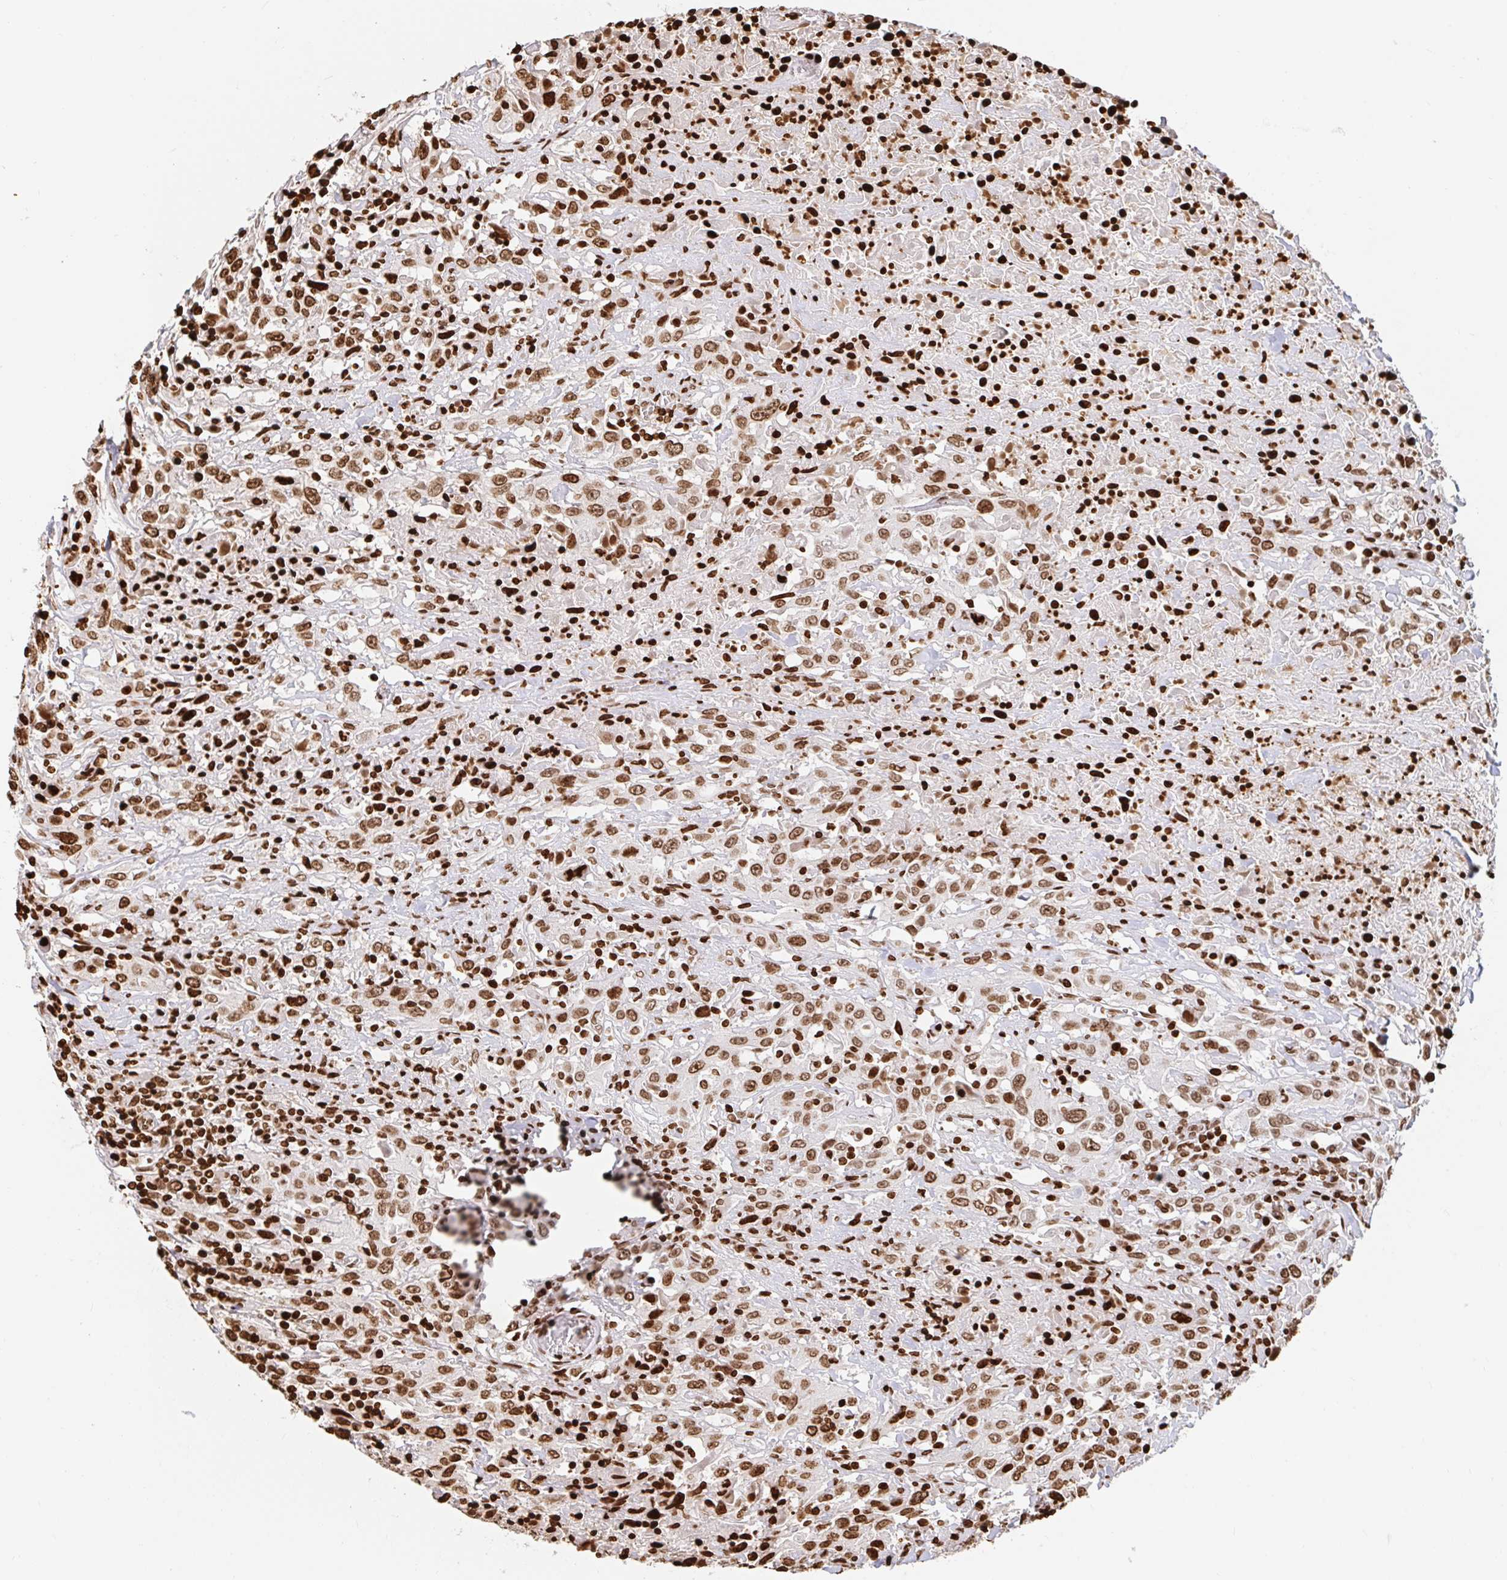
{"staining": {"intensity": "moderate", "quantity": ">75%", "location": "nuclear"}, "tissue": "urothelial cancer", "cell_type": "Tumor cells", "image_type": "cancer", "snomed": [{"axis": "morphology", "description": "Urothelial carcinoma, High grade"}, {"axis": "topography", "description": "Urinary bladder"}], "caption": "Urothelial carcinoma (high-grade) stained with DAB (3,3'-diaminobenzidine) immunohistochemistry exhibits medium levels of moderate nuclear expression in approximately >75% of tumor cells. The protein is stained brown, and the nuclei are stained in blue (DAB (3,3'-diaminobenzidine) IHC with brightfield microscopy, high magnification).", "gene": "H2BC5", "patient": {"sex": "male", "age": 61}}